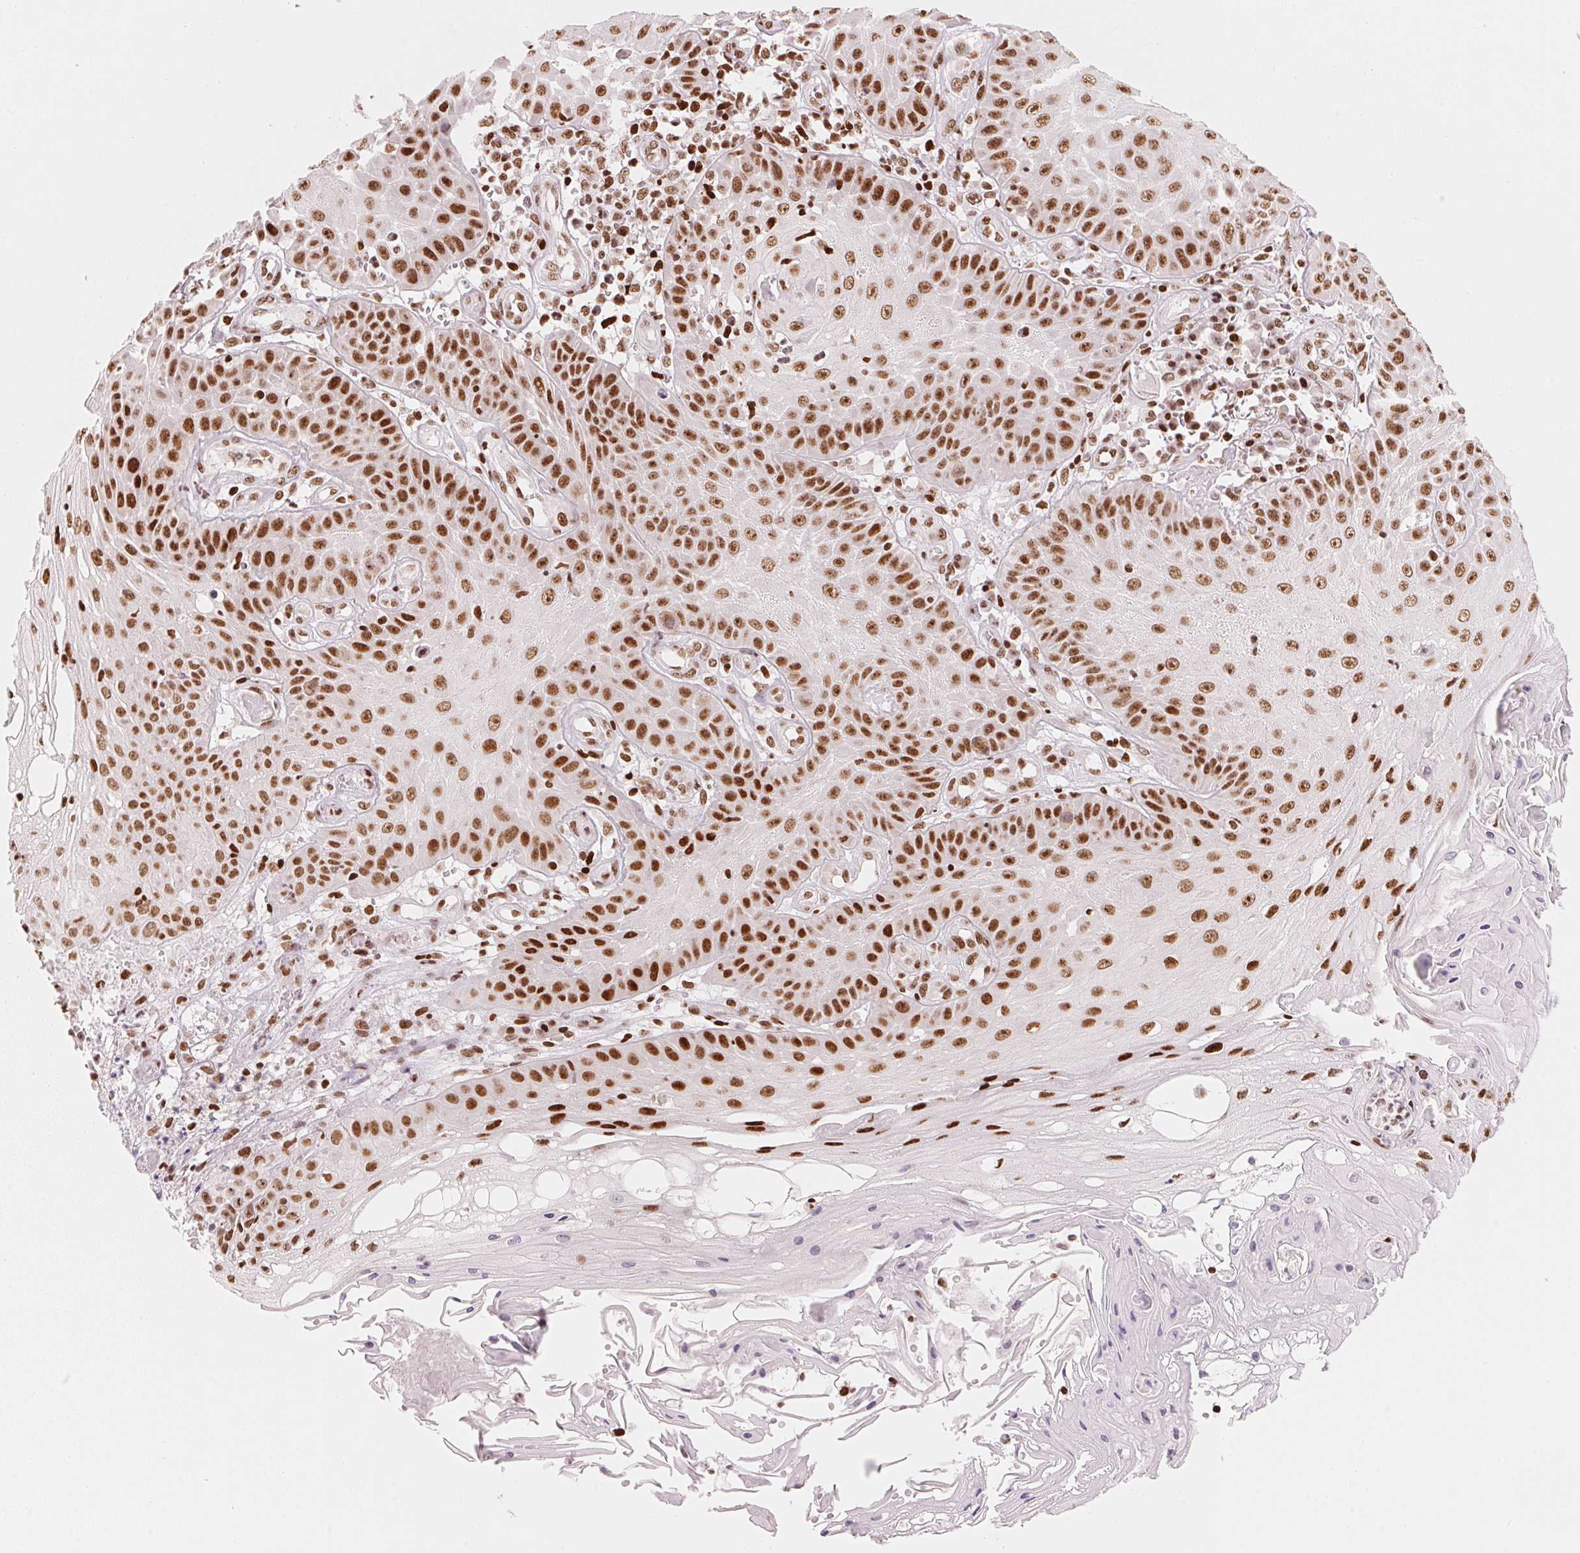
{"staining": {"intensity": "strong", "quantity": ">75%", "location": "nuclear"}, "tissue": "skin cancer", "cell_type": "Tumor cells", "image_type": "cancer", "snomed": [{"axis": "morphology", "description": "Squamous cell carcinoma, NOS"}, {"axis": "topography", "description": "Skin"}], "caption": "A high-resolution photomicrograph shows immunohistochemistry staining of skin cancer (squamous cell carcinoma), which exhibits strong nuclear staining in approximately >75% of tumor cells.", "gene": "NXF1", "patient": {"sex": "male", "age": 70}}